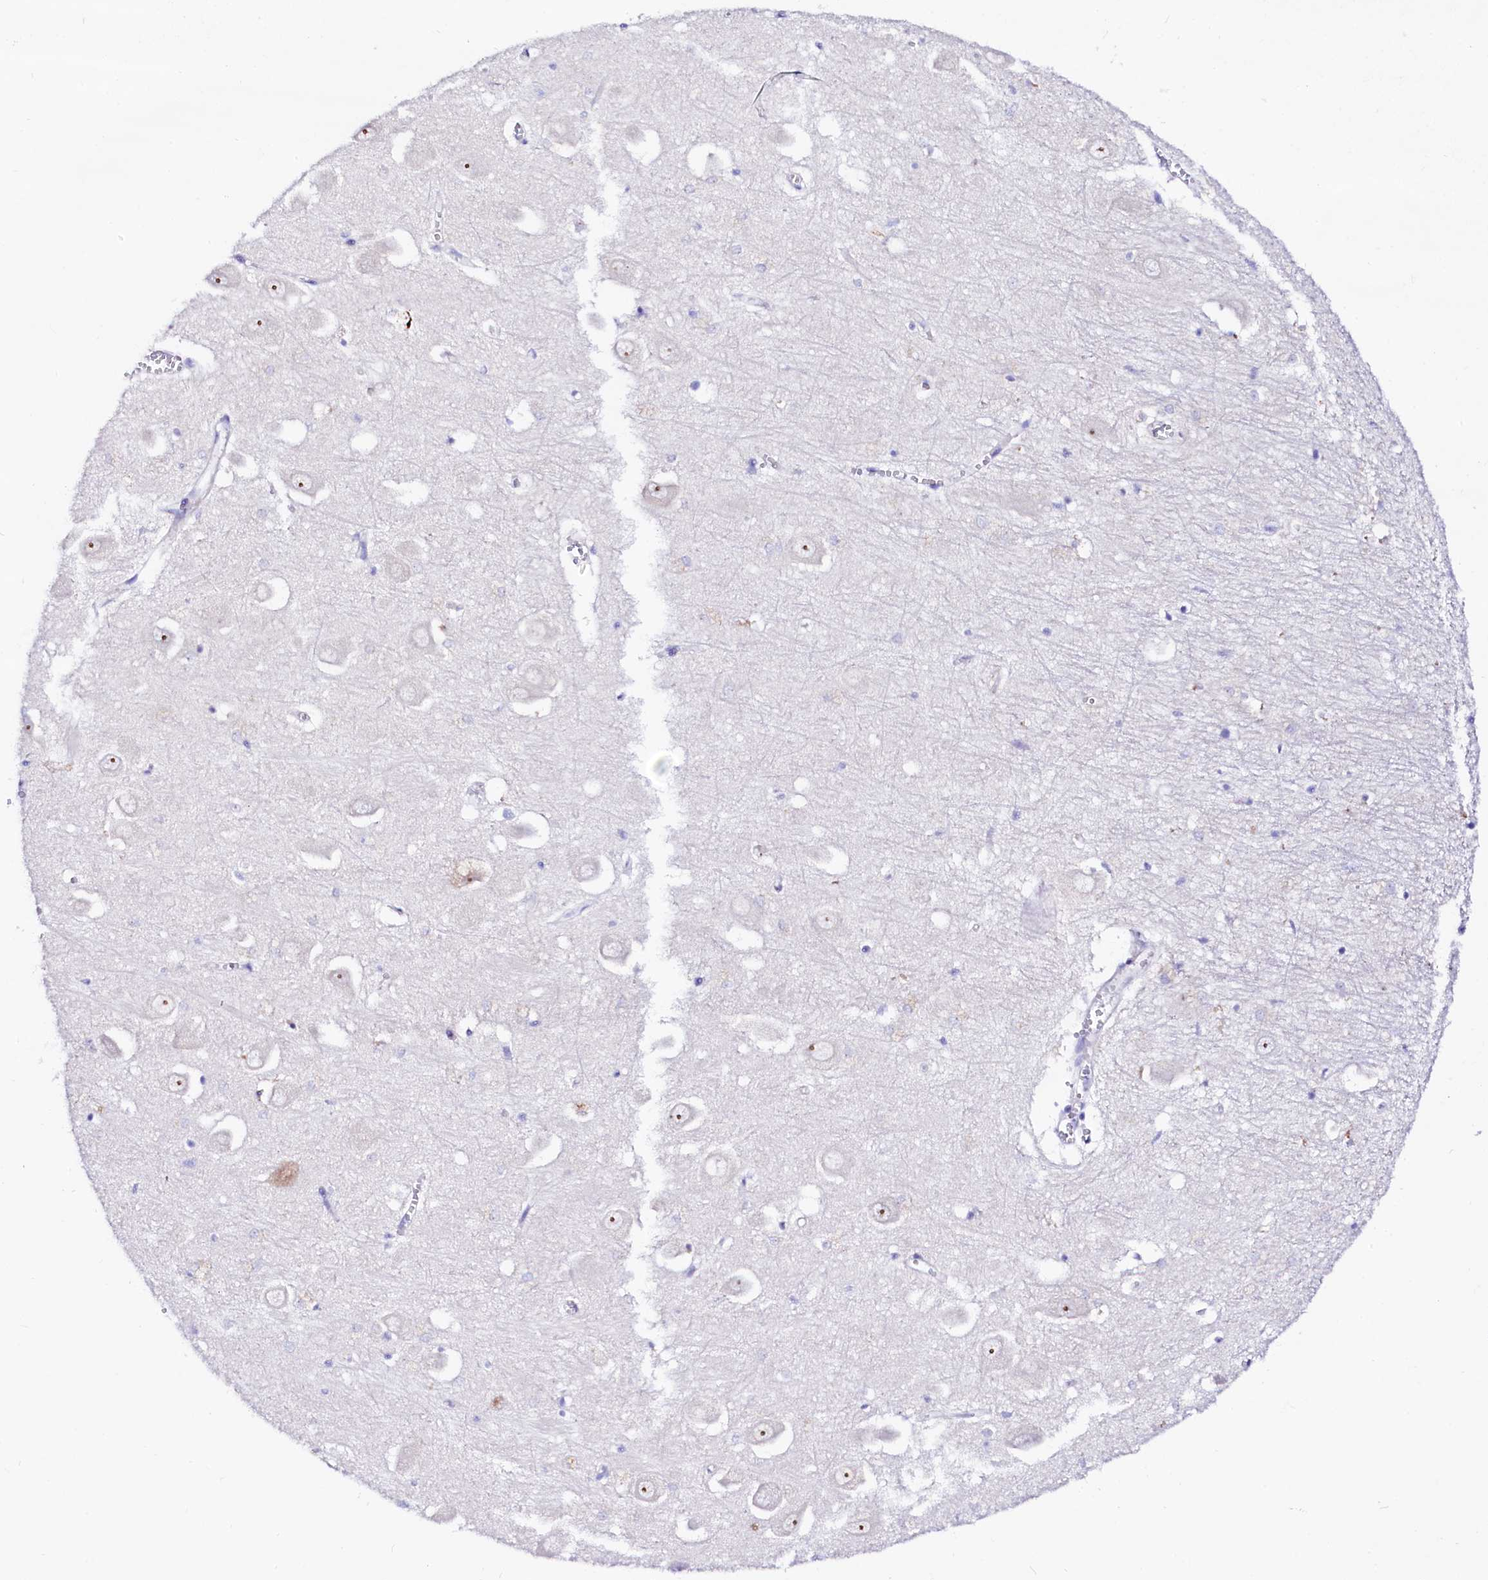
{"staining": {"intensity": "negative", "quantity": "none", "location": "none"}, "tissue": "hippocampus", "cell_type": "Glial cells", "image_type": "normal", "snomed": [{"axis": "morphology", "description": "Normal tissue, NOS"}, {"axis": "topography", "description": "Hippocampus"}], "caption": "Immunohistochemistry image of unremarkable human hippocampus stained for a protein (brown), which displays no expression in glial cells. (DAB immunohistochemistry (IHC) visualized using brightfield microscopy, high magnification).", "gene": "BTBD16", "patient": {"sex": "male", "age": 70}}